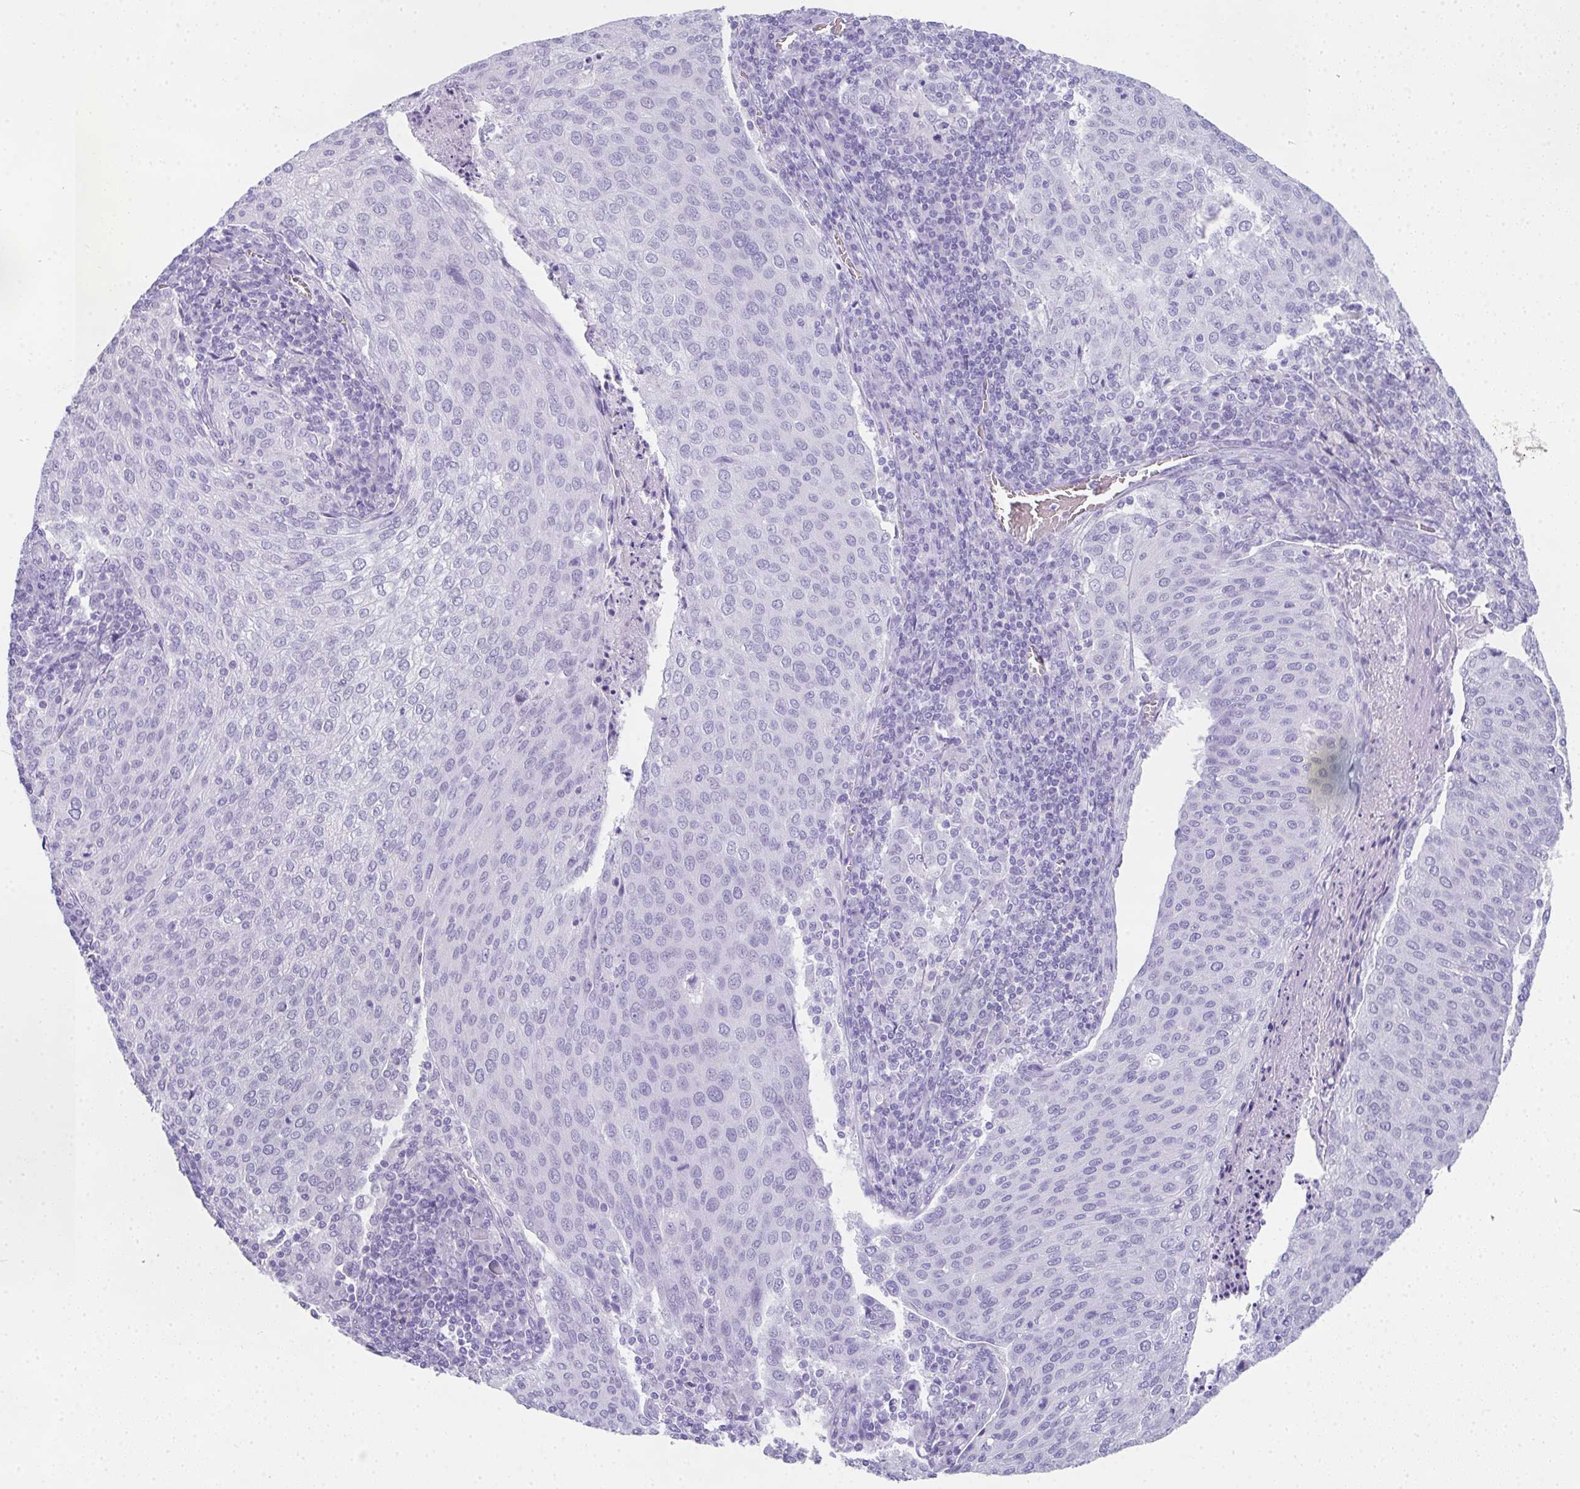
{"staining": {"intensity": "negative", "quantity": "none", "location": "none"}, "tissue": "cervical cancer", "cell_type": "Tumor cells", "image_type": "cancer", "snomed": [{"axis": "morphology", "description": "Squamous cell carcinoma, NOS"}, {"axis": "topography", "description": "Cervix"}], "caption": "Tumor cells show no significant positivity in cervical cancer (squamous cell carcinoma).", "gene": "RLF", "patient": {"sex": "female", "age": 46}}